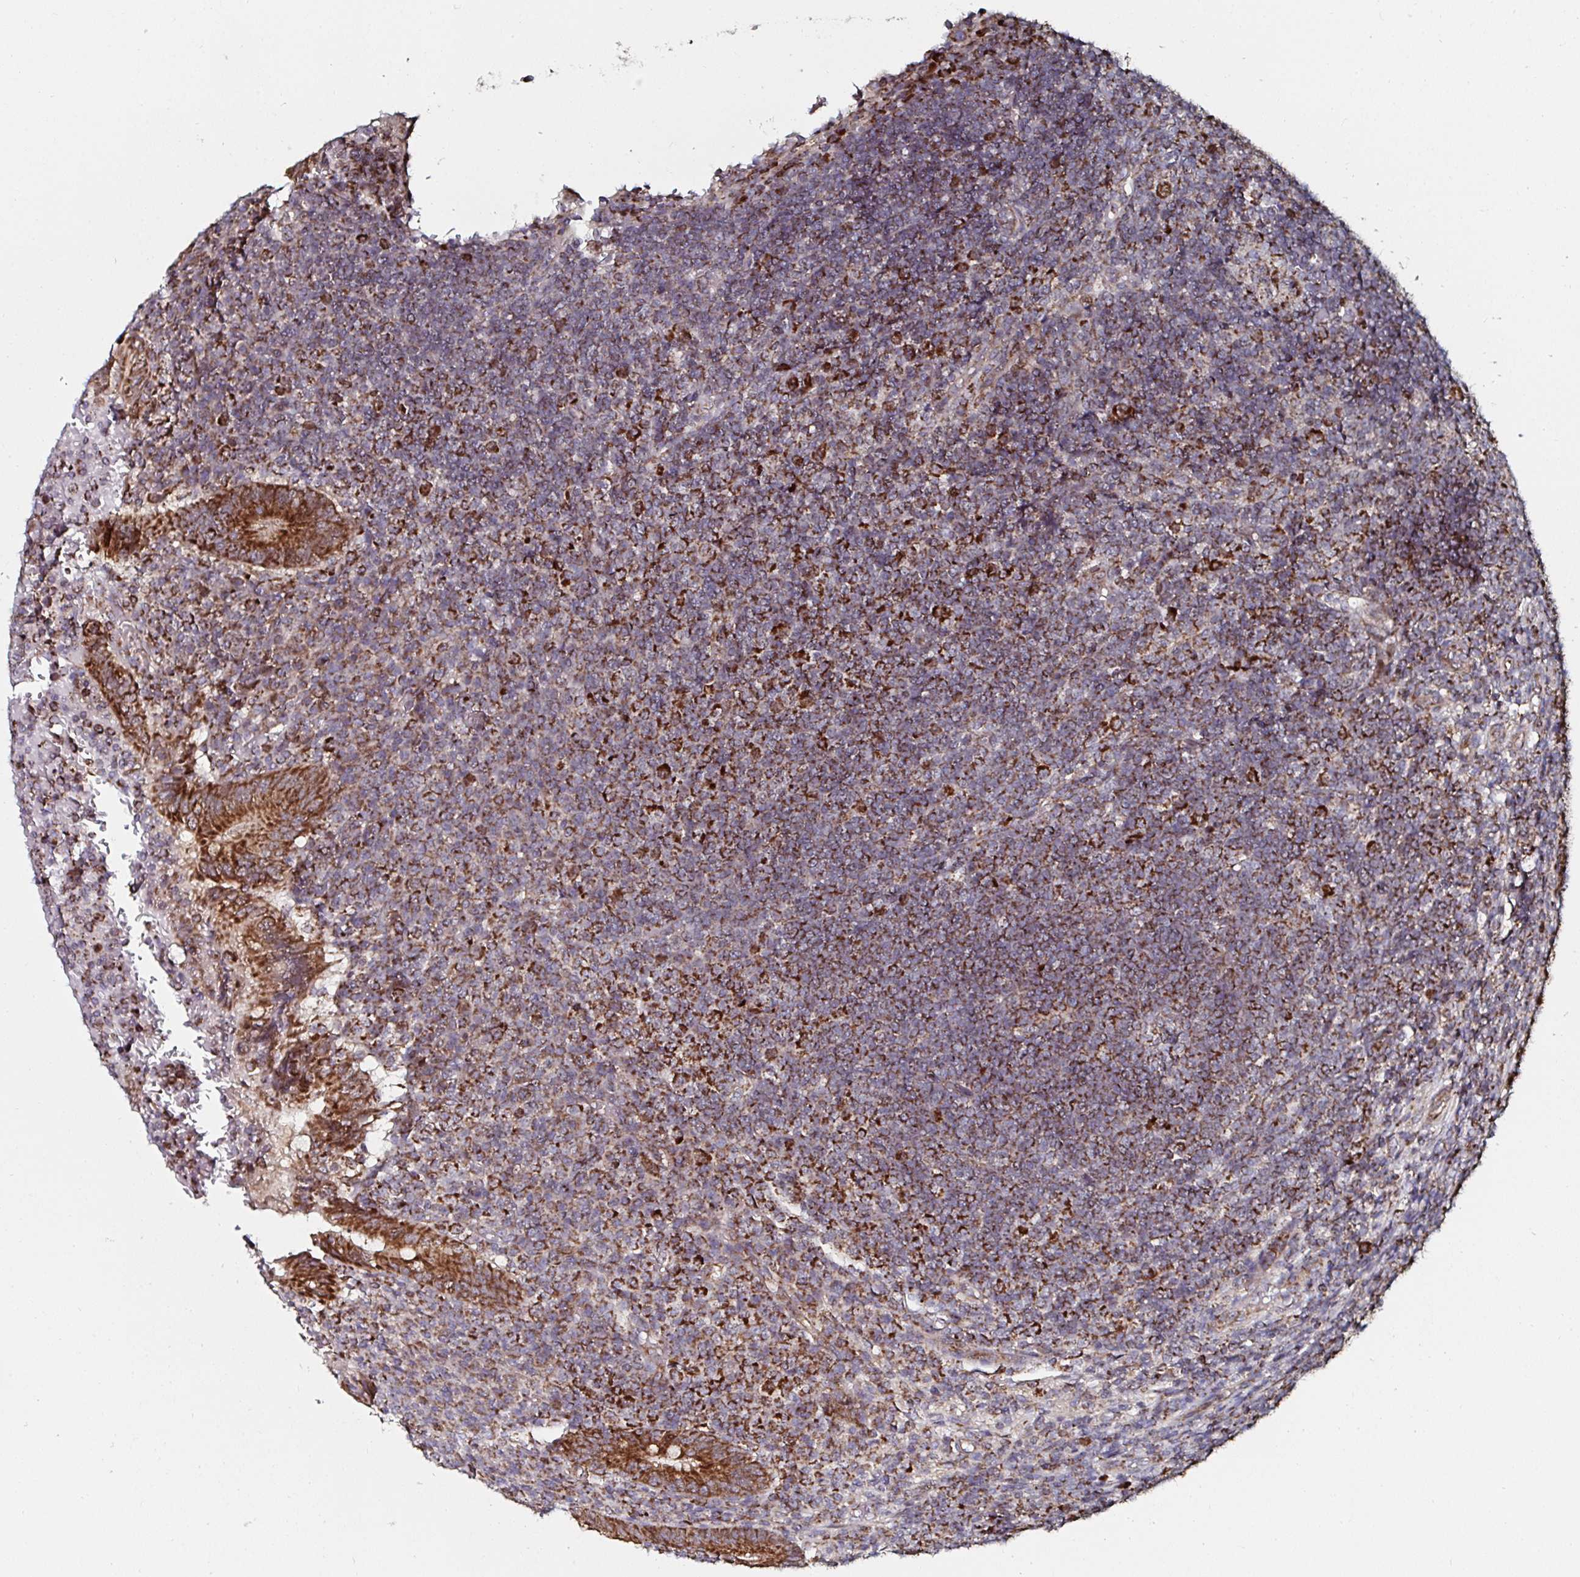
{"staining": {"intensity": "strong", "quantity": ">75%", "location": "cytoplasmic/membranous"}, "tissue": "appendix", "cell_type": "Glandular cells", "image_type": "normal", "snomed": [{"axis": "morphology", "description": "Normal tissue, NOS"}, {"axis": "topography", "description": "Appendix"}], "caption": "IHC histopathology image of benign appendix stained for a protein (brown), which demonstrates high levels of strong cytoplasmic/membranous positivity in about >75% of glandular cells.", "gene": "ATAD3A", "patient": {"sex": "male", "age": 18}}